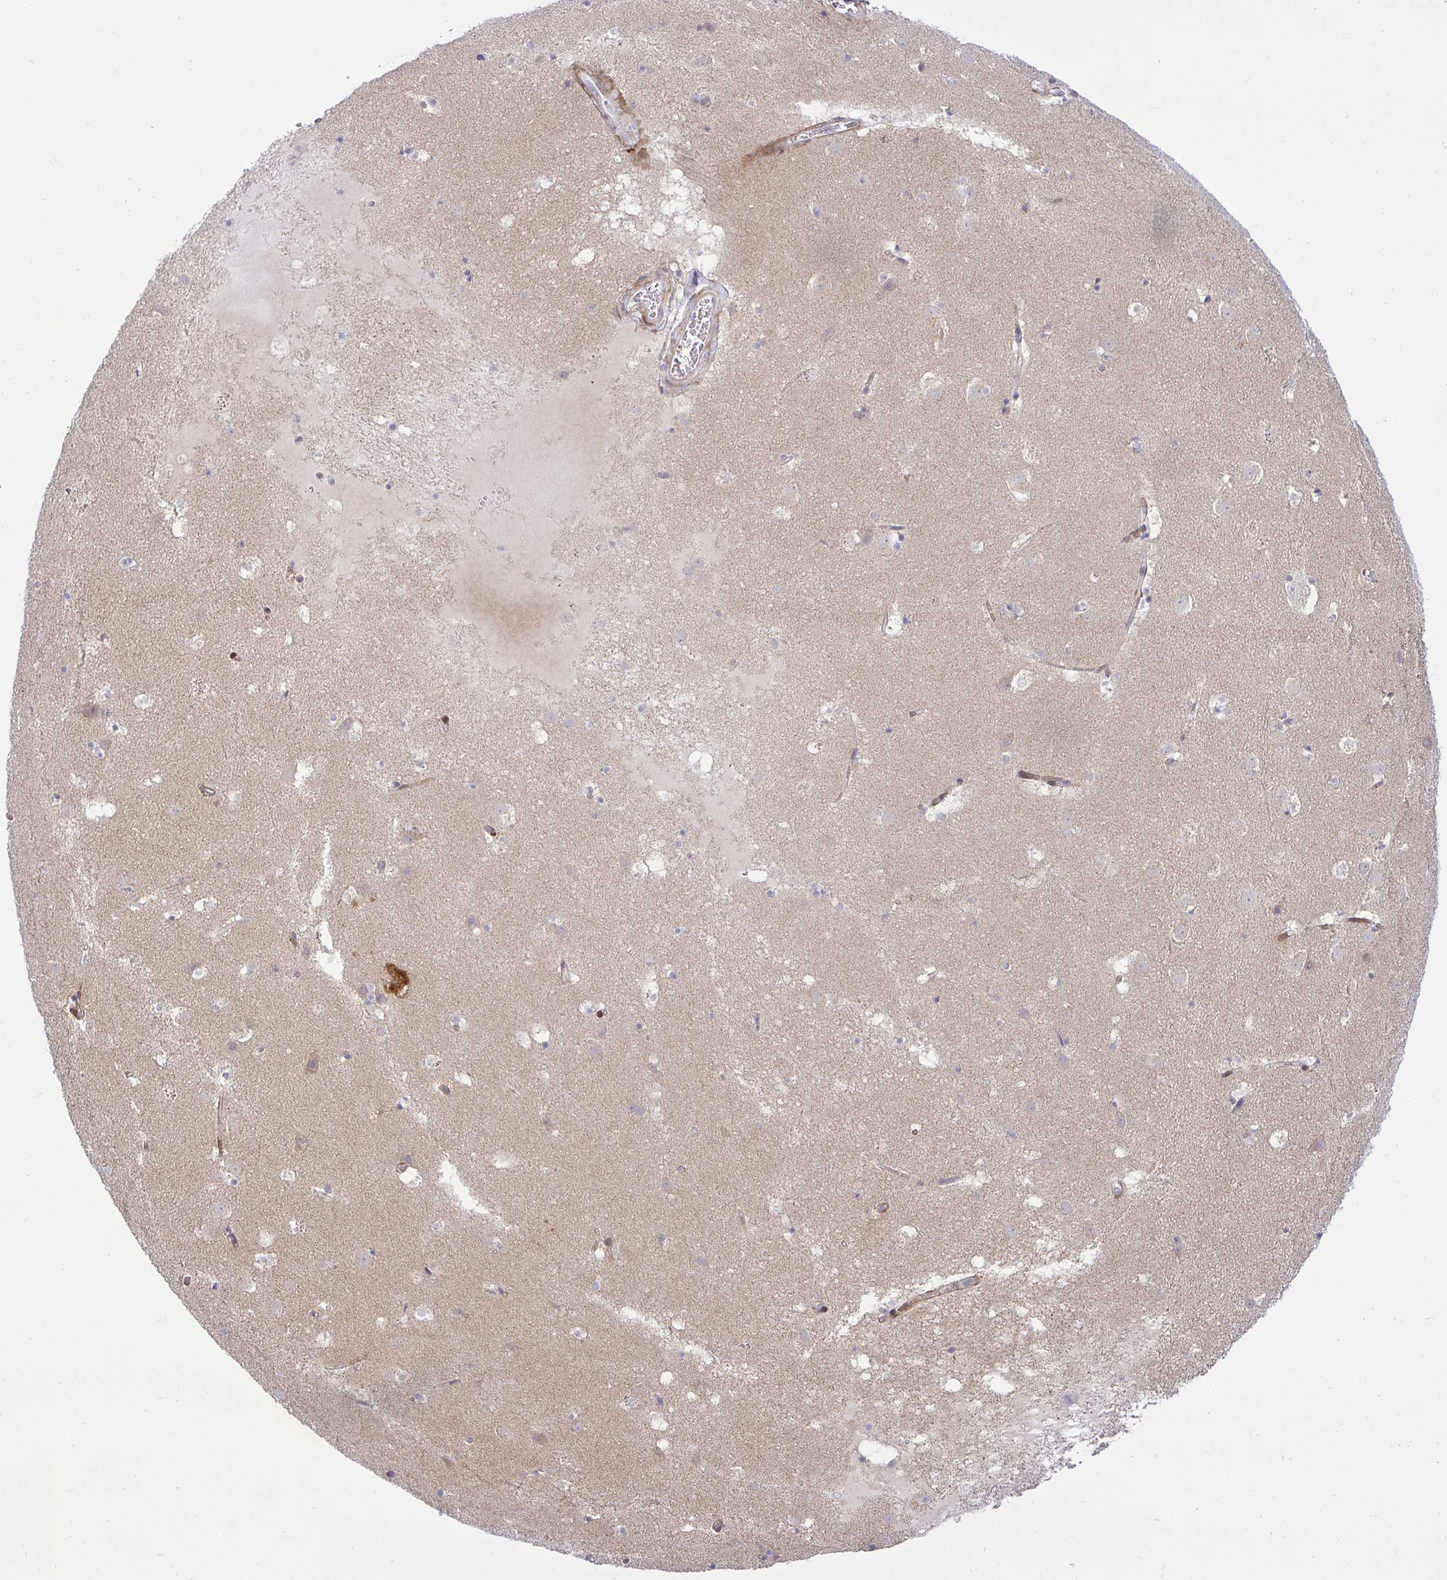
{"staining": {"intensity": "negative", "quantity": "none", "location": "none"}, "tissue": "caudate", "cell_type": "Glial cells", "image_type": "normal", "snomed": [{"axis": "morphology", "description": "Normal tissue, NOS"}, {"axis": "topography", "description": "Lateral ventricle wall"}], "caption": "Caudate was stained to show a protein in brown. There is no significant positivity in glial cells. Nuclei are stained in blue.", "gene": "CASTOR2", "patient": {"sex": "male", "age": 37}}